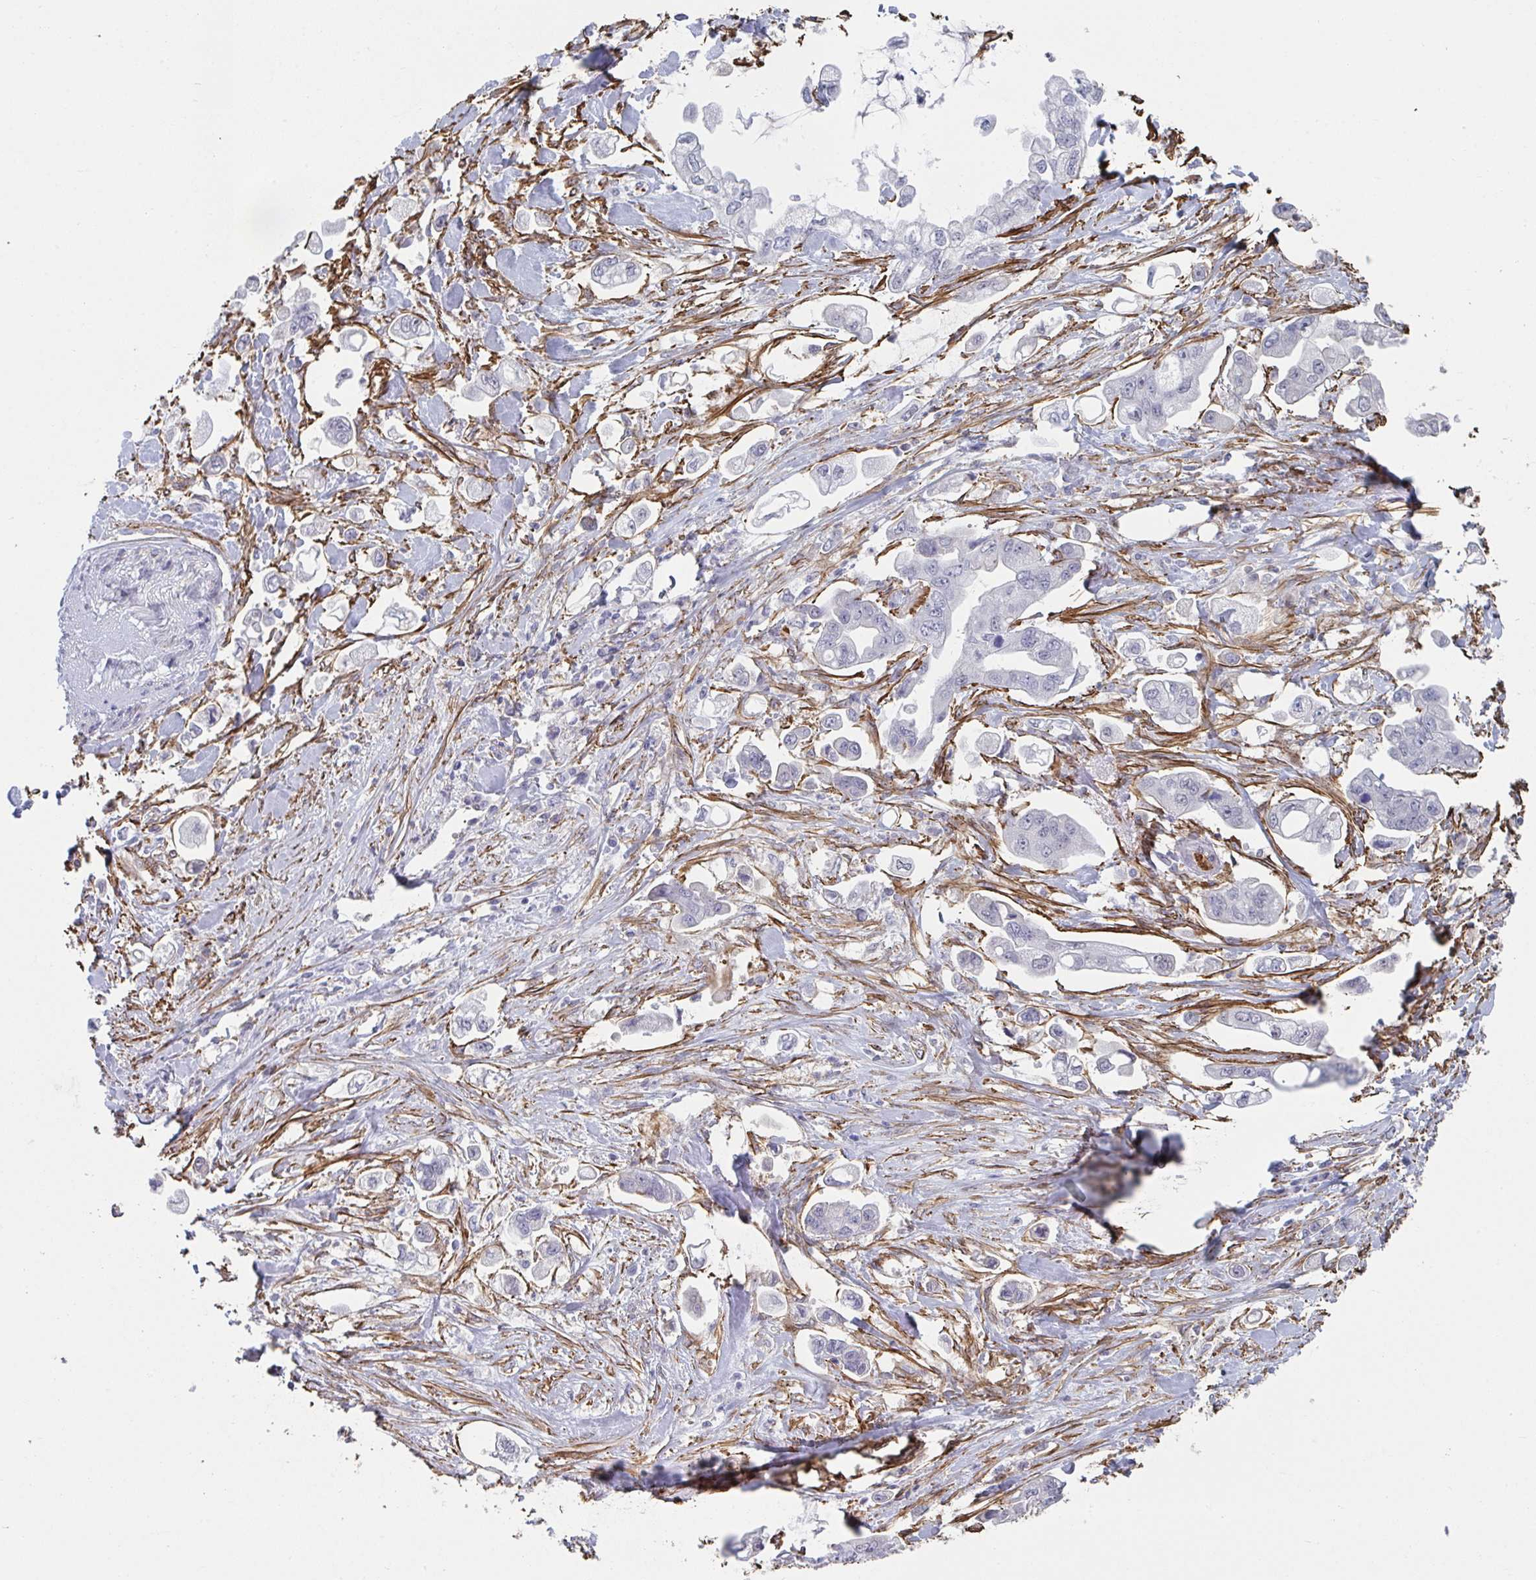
{"staining": {"intensity": "negative", "quantity": "none", "location": "none"}, "tissue": "stomach cancer", "cell_type": "Tumor cells", "image_type": "cancer", "snomed": [{"axis": "morphology", "description": "Adenocarcinoma, NOS"}, {"axis": "topography", "description": "Stomach"}], "caption": "Stomach cancer (adenocarcinoma) stained for a protein using immunohistochemistry (IHC) shows no expression tumor cells.", "gene": "NEURL4", "patient": {"sex": "male", "age": 62}}